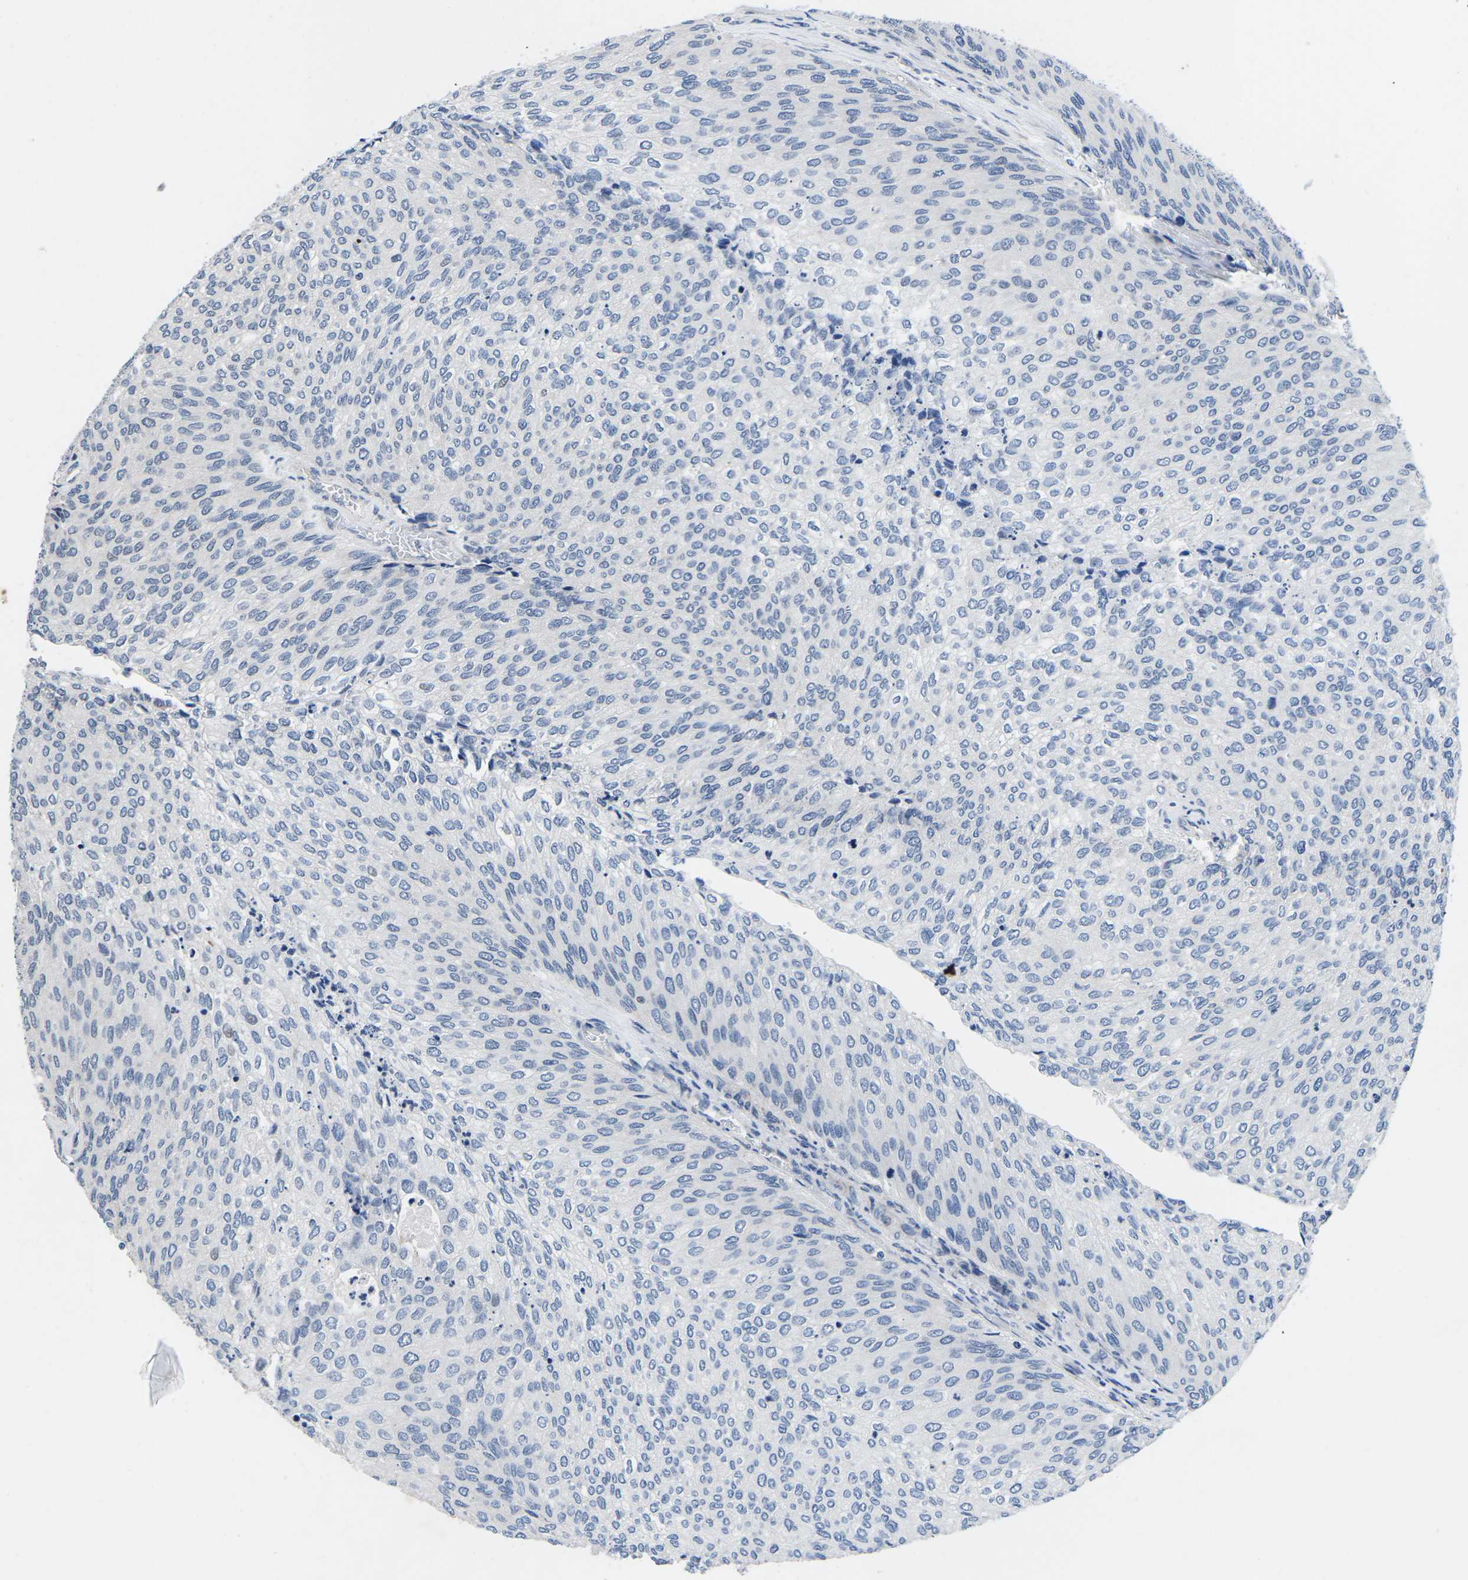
{"staining": {"intensity": "negative", "quantity": "none", "location": "none"}, "tissue": "urothelial cancer", "cell_type": "Tumor cells", "image_type": "cancer", "snomed": [{"axis": "morphology", "description": "Urothelial carcinoma, Low grade"}, {"axis": "topography", "description": "Urinary bladder"}], "caption": "Immunohistochemistry (IHC) micrograph of neoplastic tissue: human urothelial cancer stained with DAB displays no significant protein positivity in tumor cells.", "gene": "CDC73", "patient": {"sex": "female", "age": 79}}